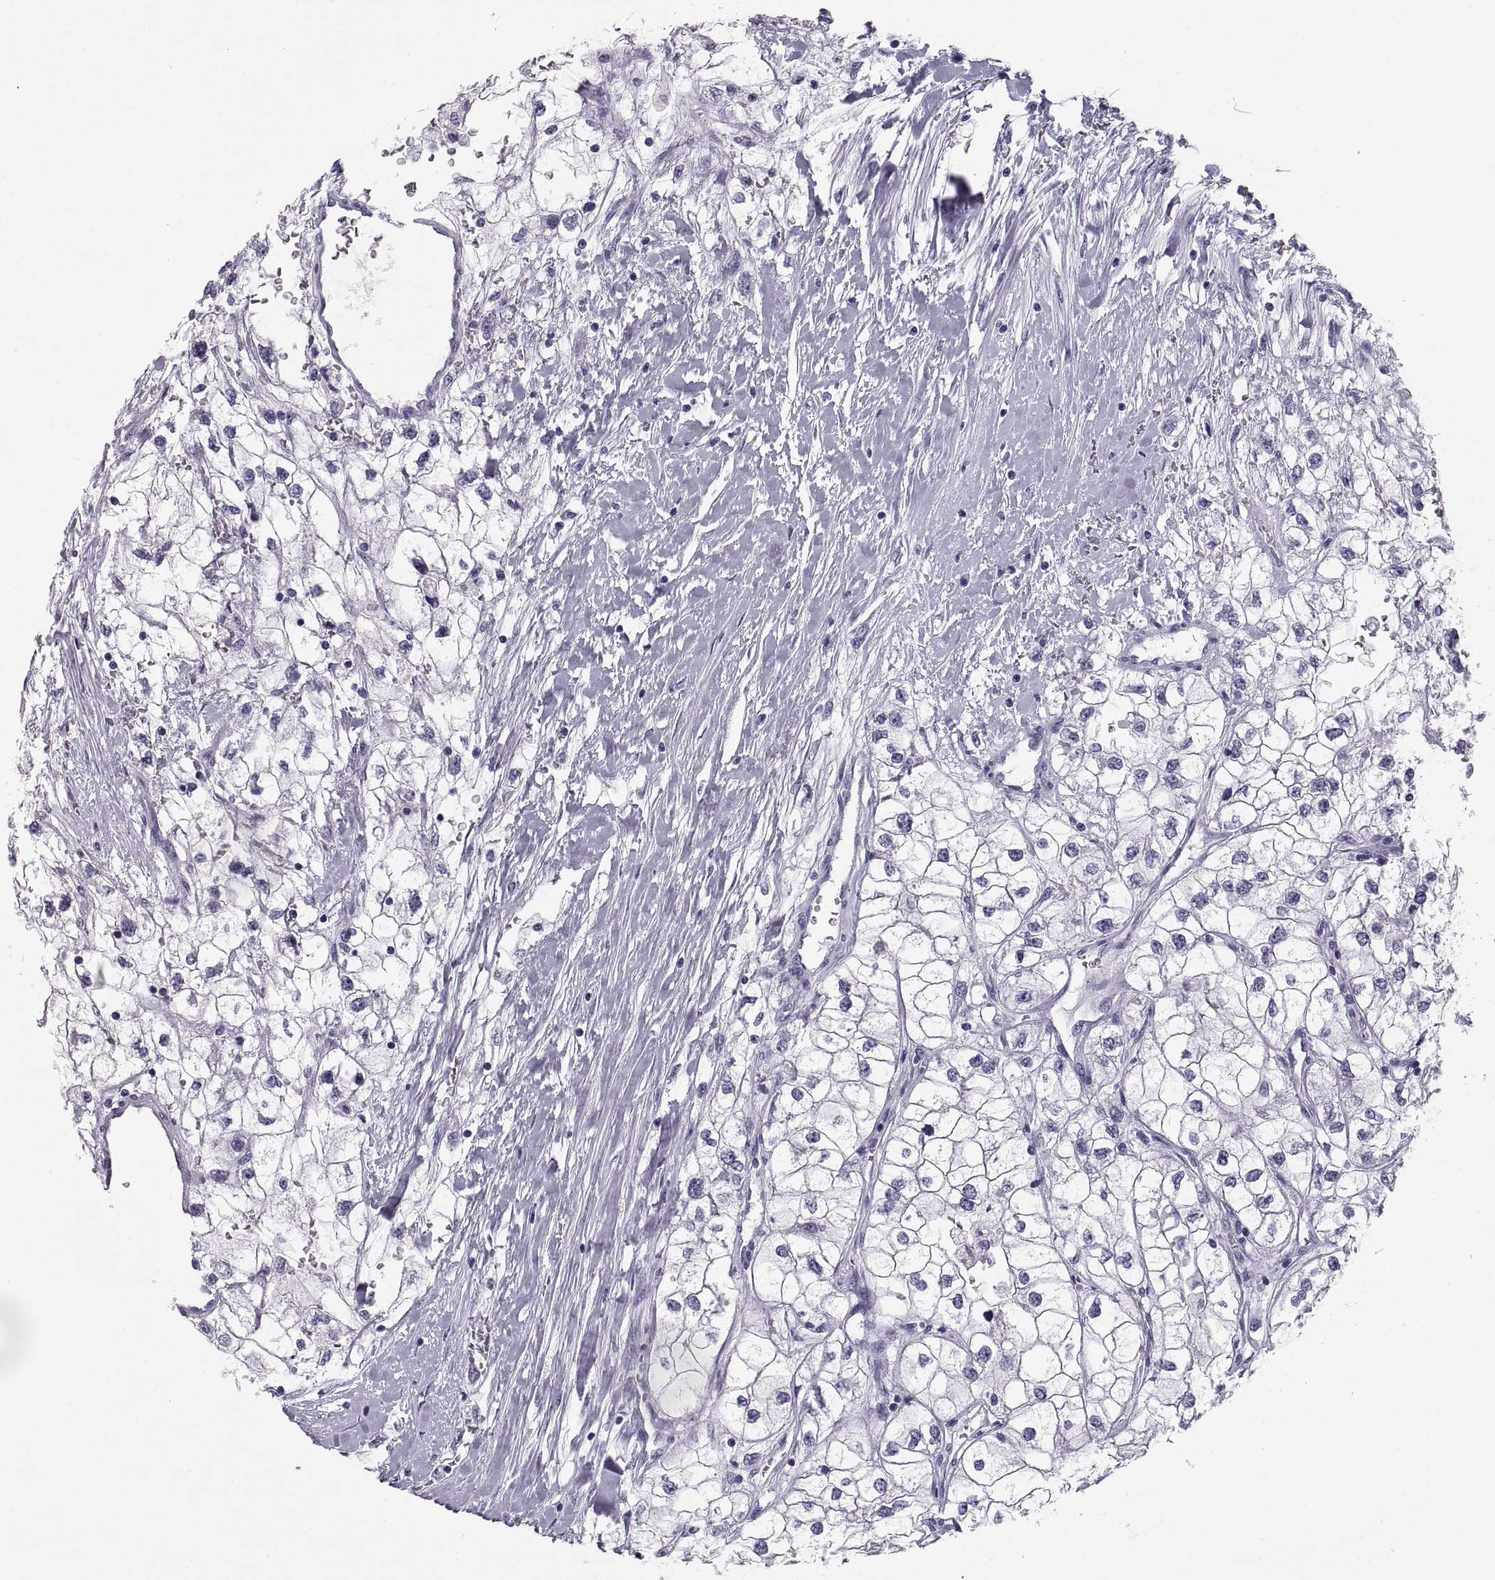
{"staining": {"intensity": "negative", "quantity": "none", "location": "none"}, "tissue": "renal cancer", "cell_type": "Tumor cells", "image_type": "cancer", "snomed": [{"axis": "morphology", "description": "Adenocarcinoma, NOS"}, {"axis": "topography", "description": "Kidney"}], "caption": "This is an IHC photomicrograph of renal adenocarcinoma. There is no staining in tumor cells.", "gene": "PAX2", "patient": {"sex": "male", "age": 59}}